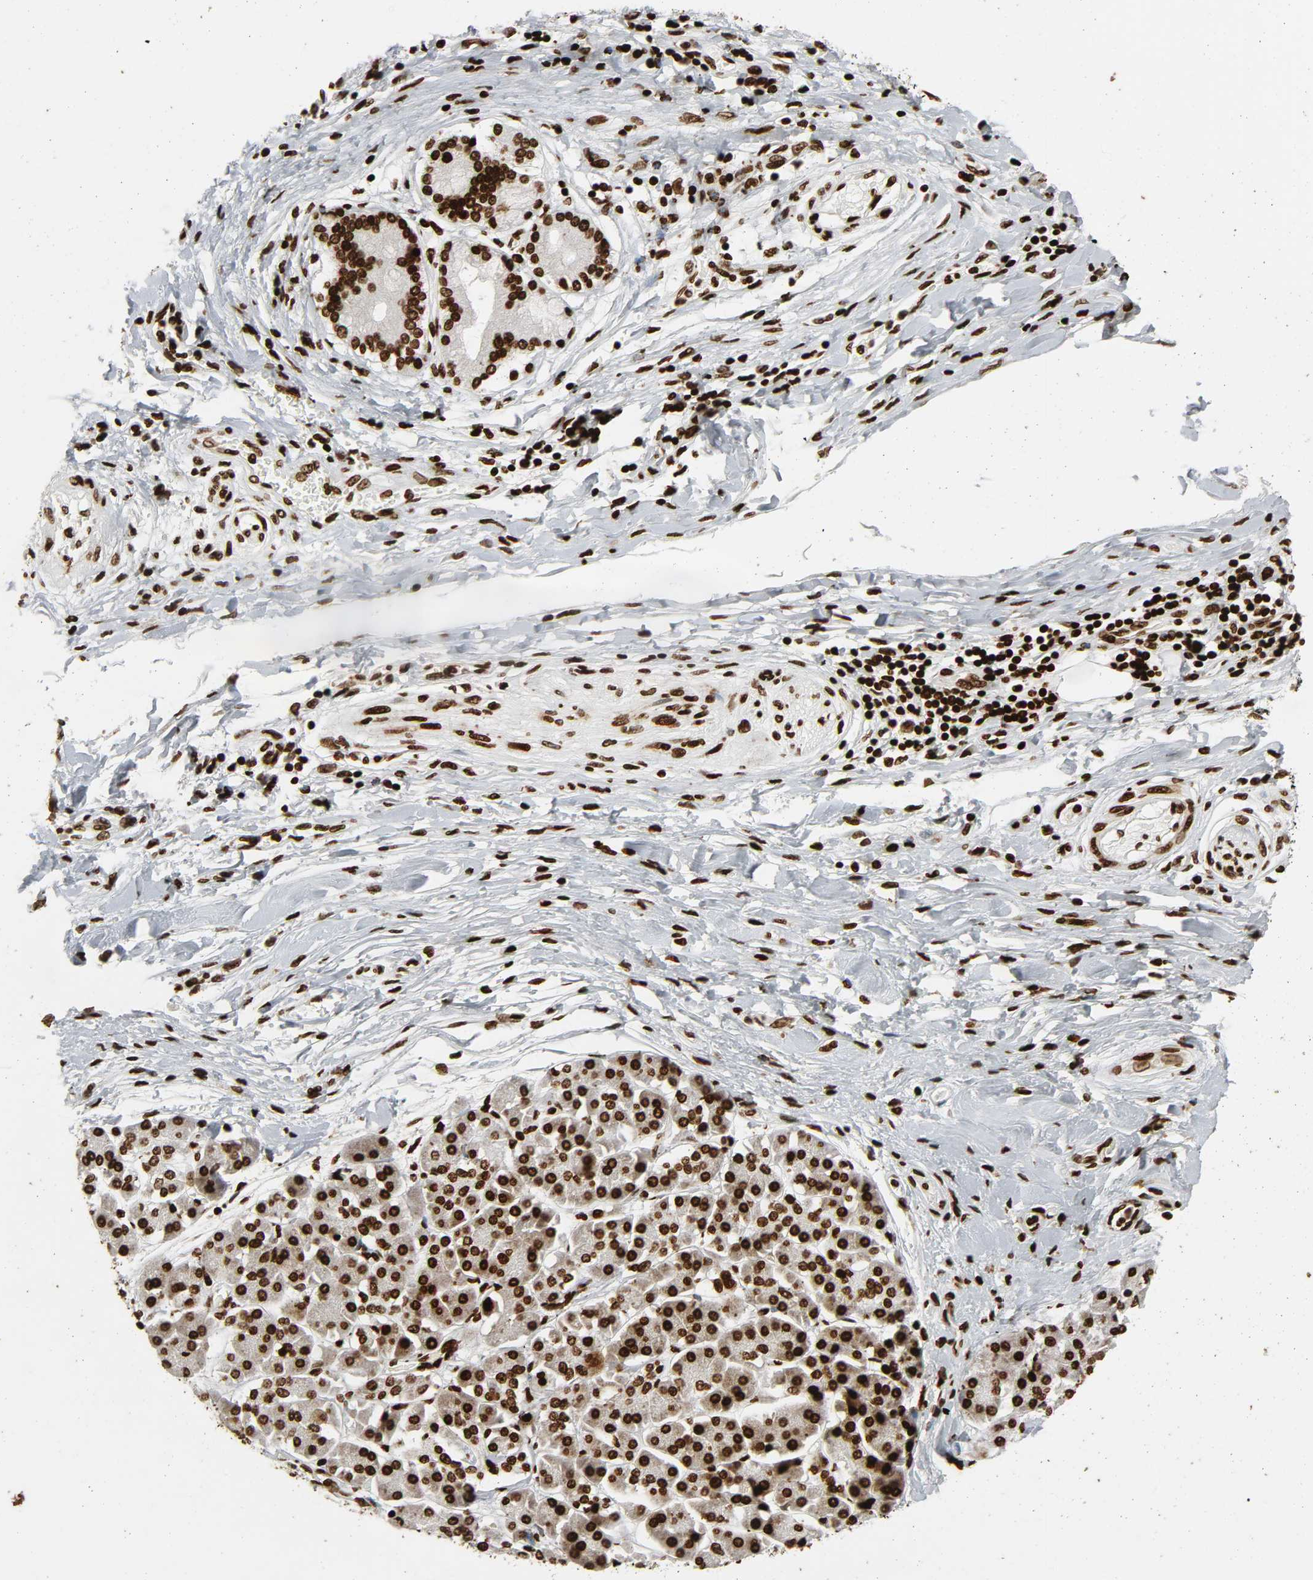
{"staining": {"intensity": "strong", "quantity": ">75%", "location": "nuclear"}, "tissue": "pancreatic cancer", "cell_type": "Tumor cells", "image_type": "cancer", "snomed": [{"axis": "morphology", "description": "Adenocarcinoma, NOS"}, {"axis": "topography", "description": "Pancreas"}], "caption": "DAB immunohistochemical staining of human pancreatic cancer (adenocarcinoma) exhibits strong nuclear protein expression in about >75% of tumor cells.", "gene": "RXRA", "patient": {"sex": "male", "age": 46}}